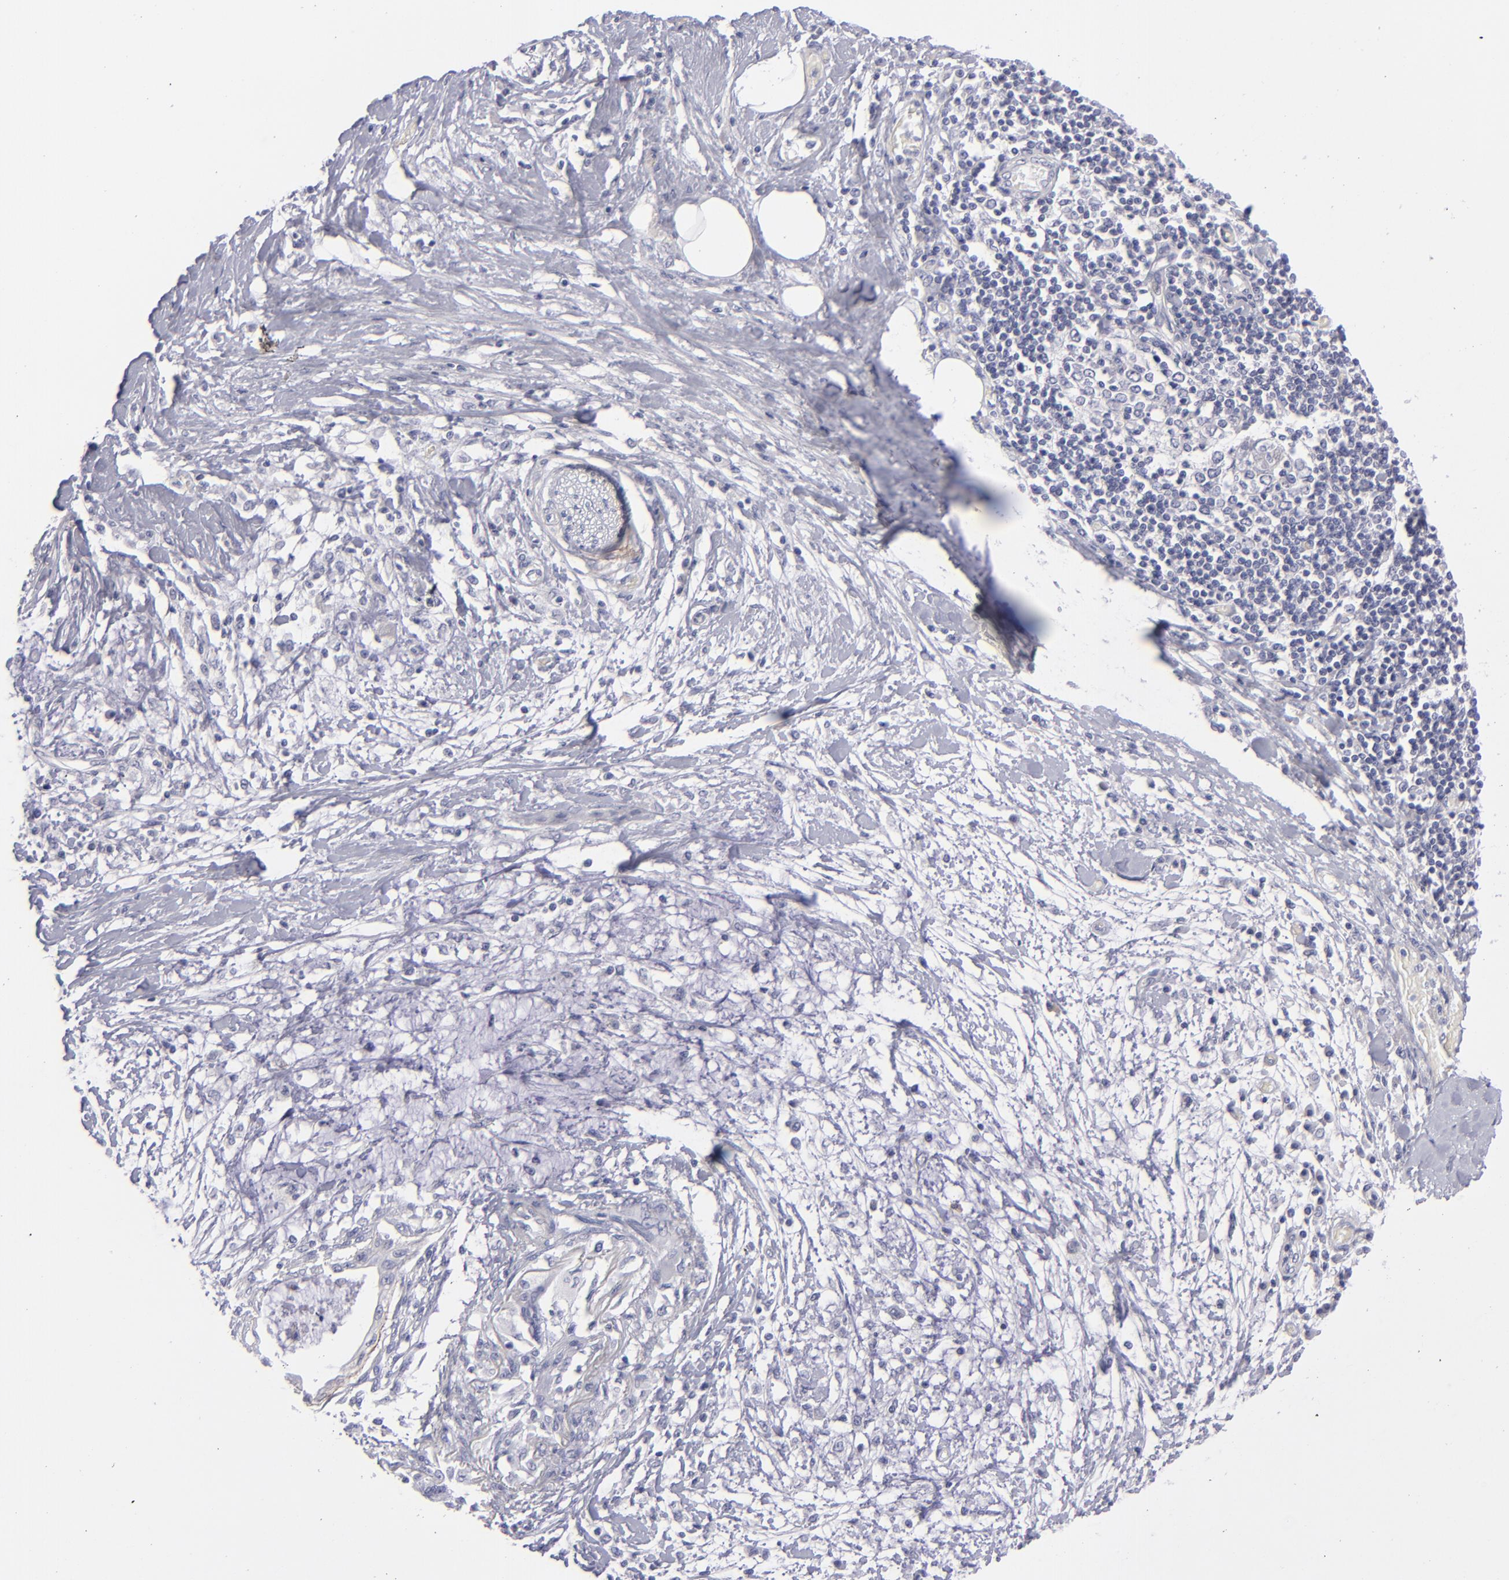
{"staining": {"intensity": "negative", "quantity": "none", "location": "none"}, "tissue": "pancreatic cancer", "cell_type": "Tumor cells", "image_type": "cancer", "snomed": [{"axis": "morphology", "description": "Adenocarcinoma, NOS"}, {"axis": "topography", "description": "Pancreas"}], "caption": "Immunohistochemistry (IHC) of pancreatic cancer (adenocarcinoma) demonstrates no positivity in tumor cells.", "gene": "ITGB4", "patient": {"sex": "female", "age": 64}}